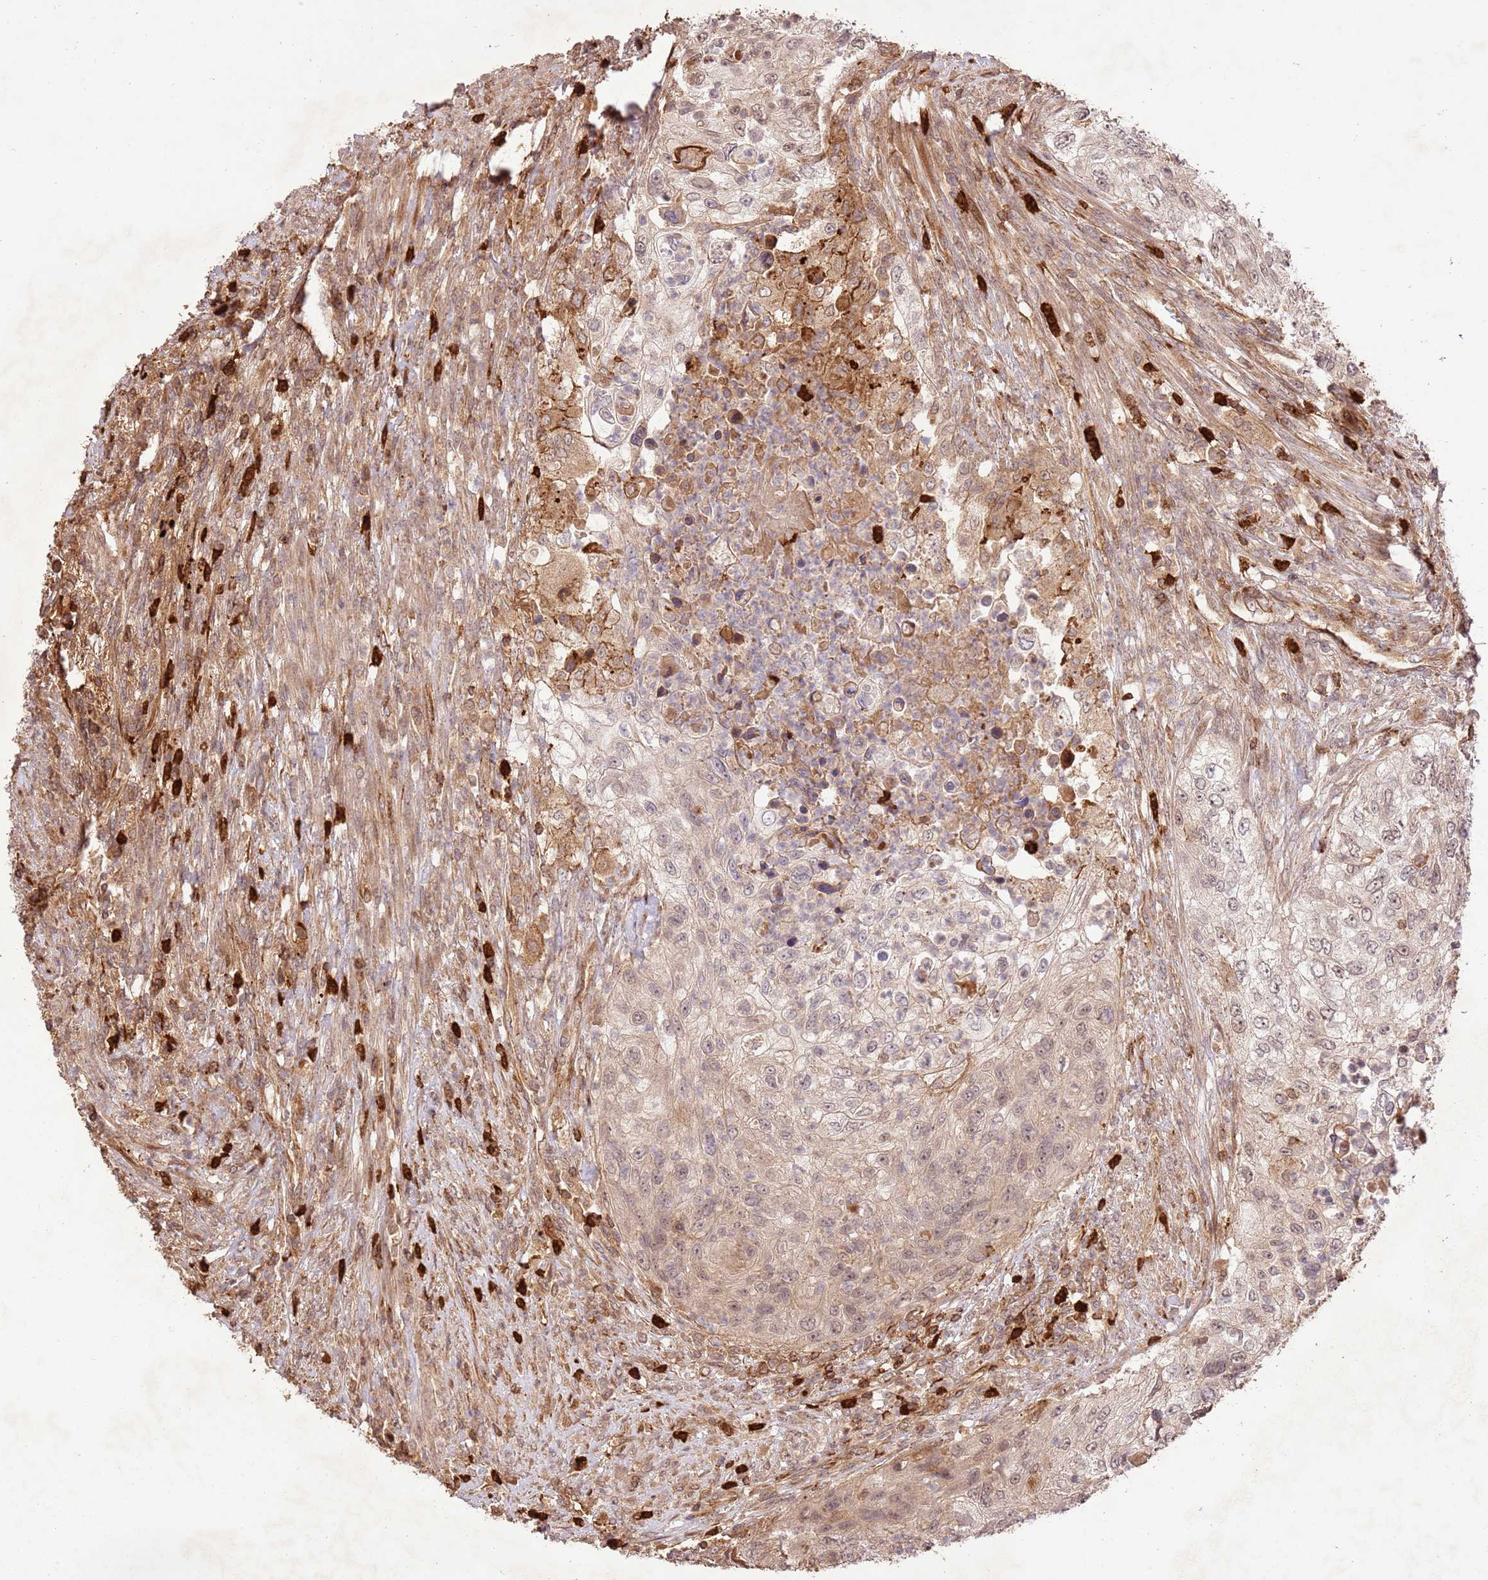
{"staining": {"intensity": "weak", "quantity": "25%-75%", "location": "cytoplasmic/membranous,nuclear"}, "tissue": "urothelial cancer", "cell_type": "Tumor cells", "image_type": "cancer", "snomed": [{"axis": "morphology", "description": "Urothelial carcinoma, High grade"}, {"axis": "topography", "description": "Urinary bladder"}], "caption": "IHC photomicrograph of neoplastic tissue: urothelial cancer stained using IHC displays low levels of weak protein expression localized specifically in the cytoplasmic/membranous and nuclear of tumor cells, appearing as a cytoplasmic/membranous and nuclear brown color.", "gene": "KATNAL2", "patient": {"sex": "female", "age": 60}}